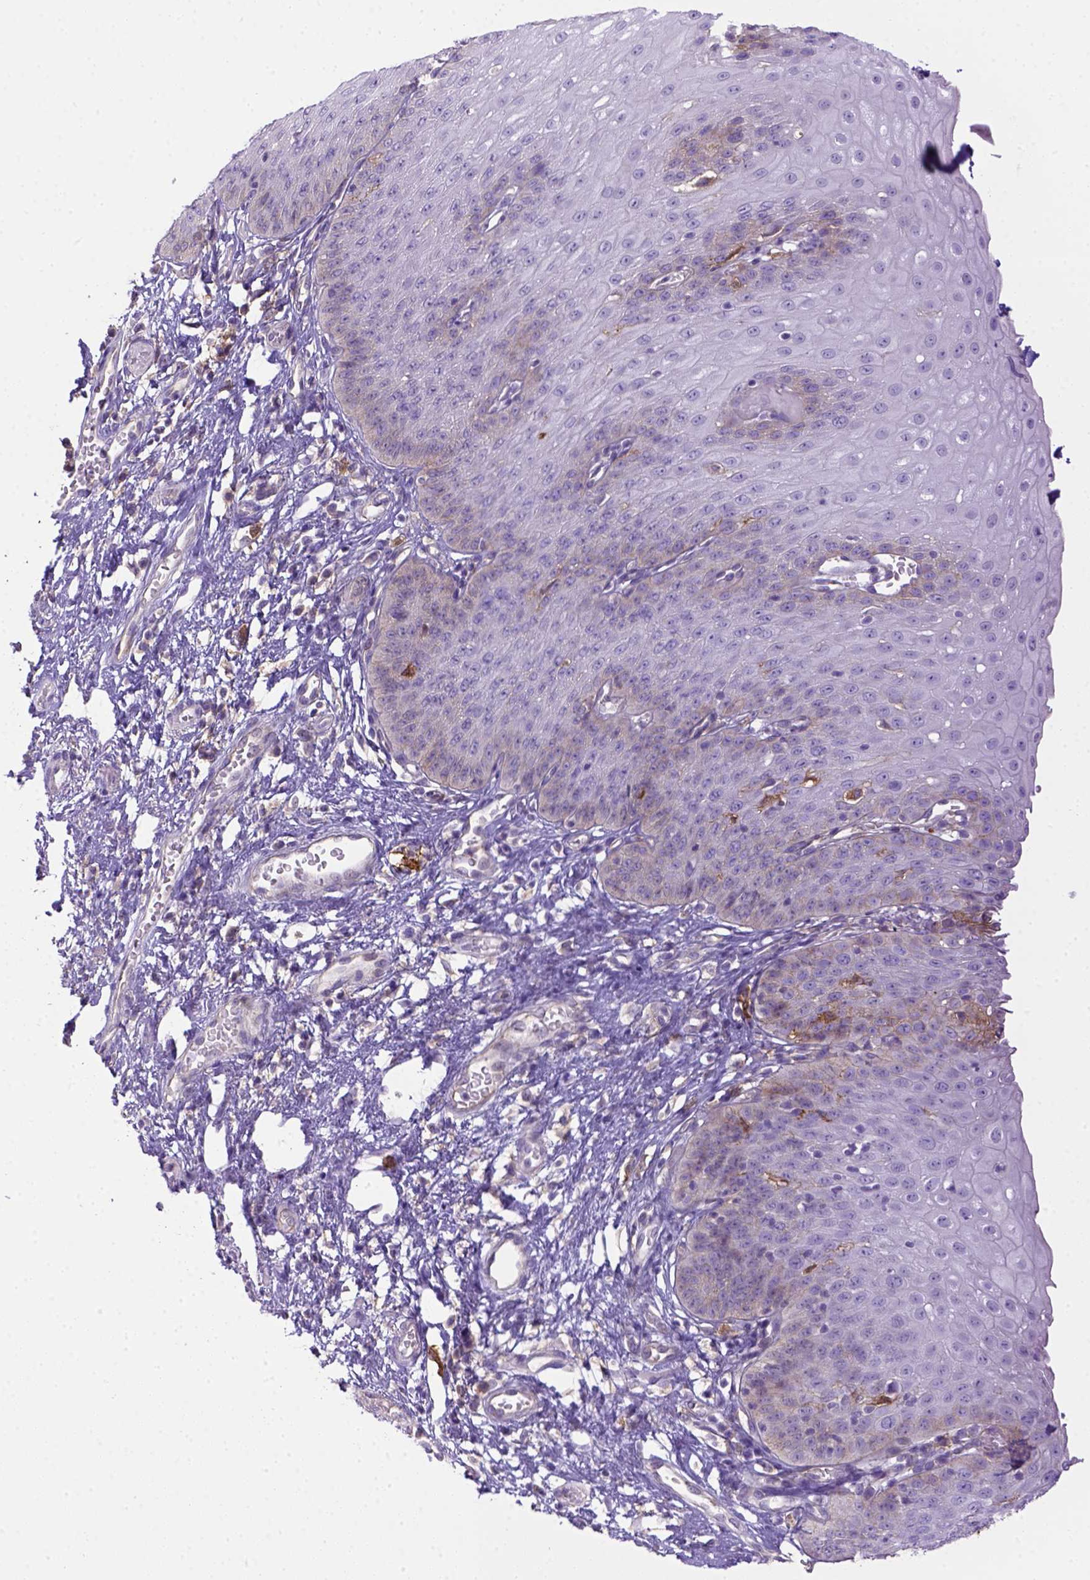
{"staining": {"intensity": "weak", "quantity": "<25%", "location": "cytoplasmic/membranous"}, "tissue": "esophagus", "cell_type": "Squamous epithelial cells", "image_type": "normal", "snomed": [{"axis": "morphology", "description": "Normal tissue, NOS"}, {"axis": "topography", "description": "Esophagus"}], "caption": "Esophagus was stained to show a protein in brown. There is no significant positivity in squamous epithelial cells. (DAB (3,3'-diaminobenzidine) immunohistochemistry (IHC) visualized using brightfield microscopy, high magnification).", "gene": "CD40", "patient": {"sex": "male", "age": 71}}